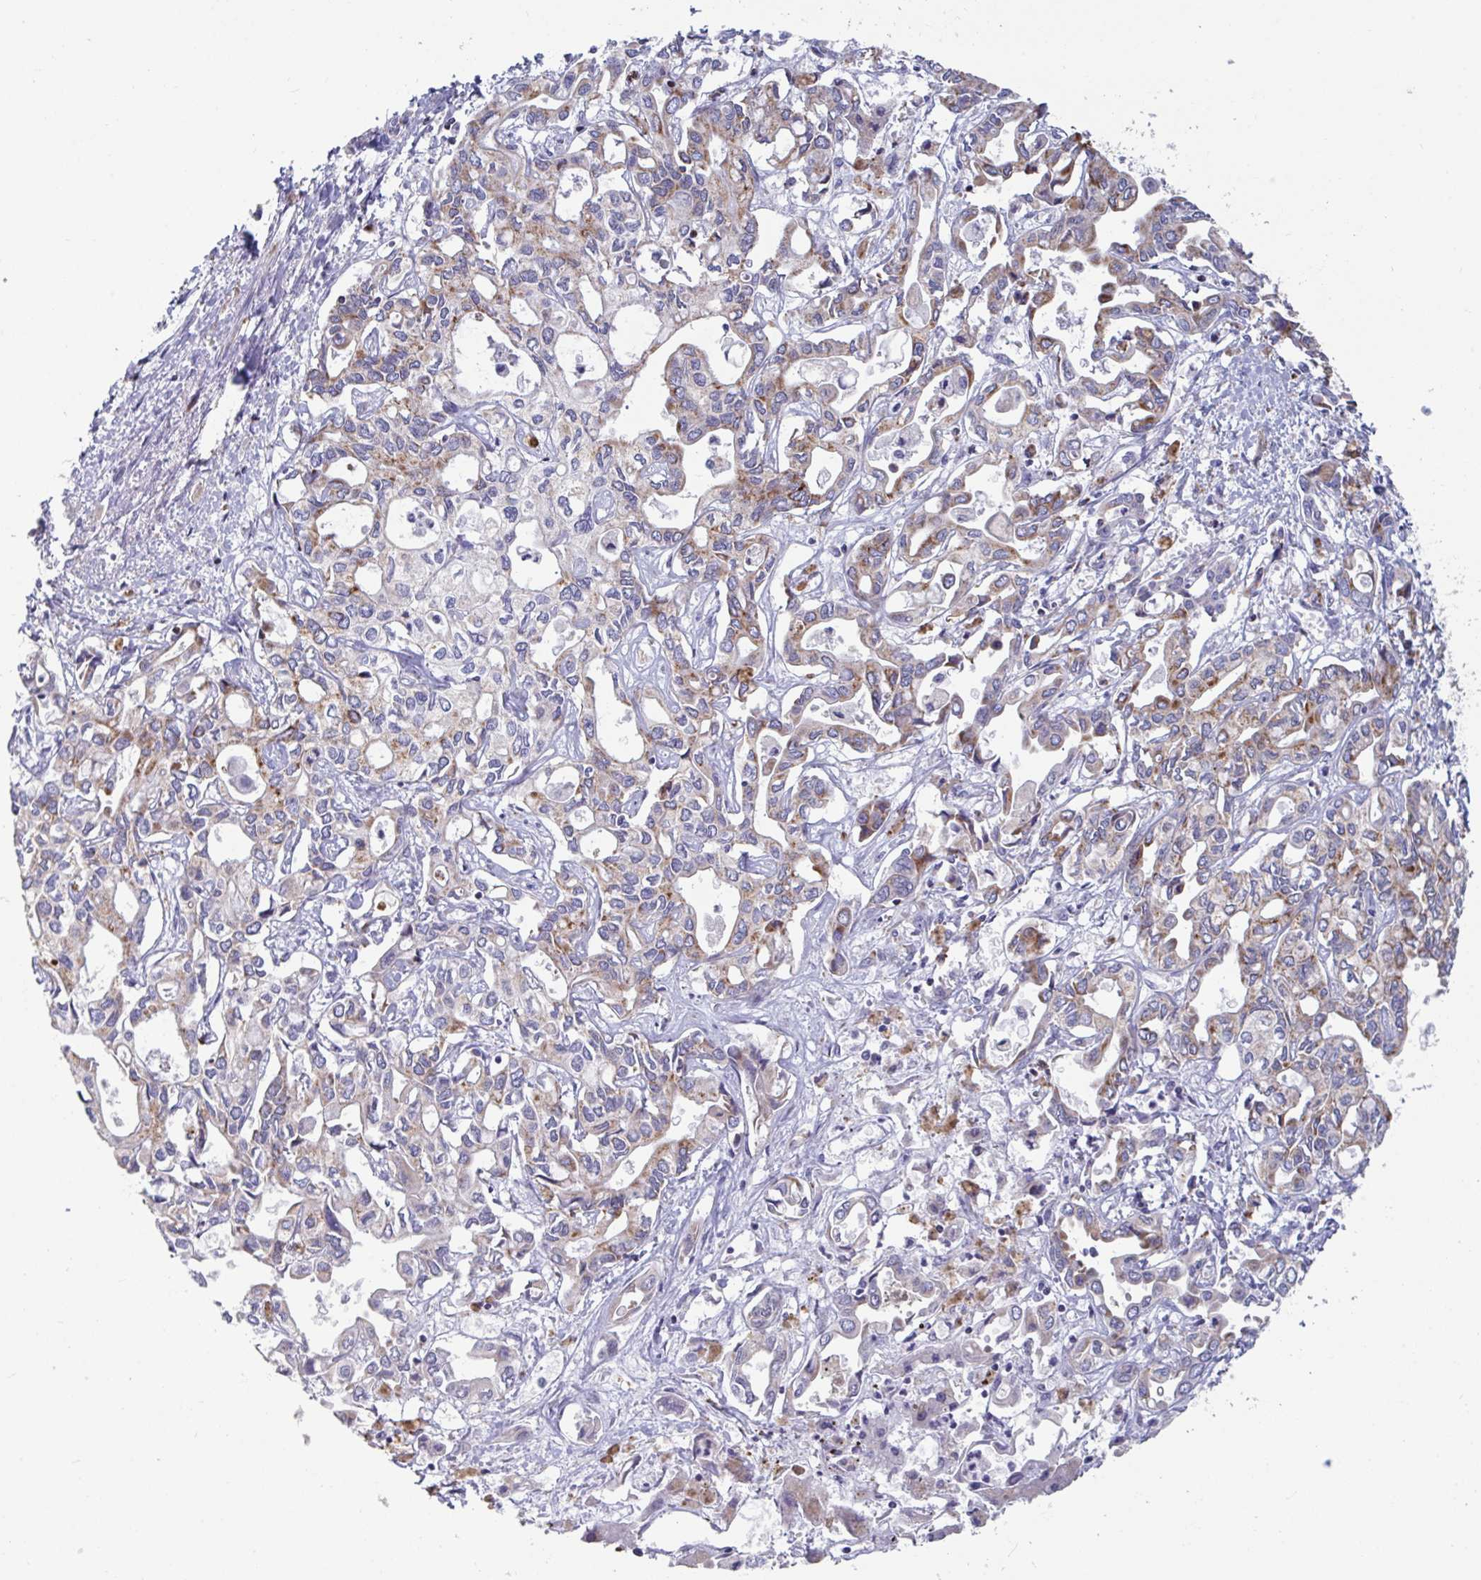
{"staining": {"intensity": "moderate", "quantity": ">75%", "location": "cytoplasmic/membranous"}, "tissue": "liver cancer", "cell_type": "Tumor cells", "image_type": "cancer", "snomed": [{"axis": "morphology", "description": "Cholangiocarcinoma"}, {"axis": "topography", "description": "Liver"}], "caption": "Protein staining exhibits moderate cytoplasmic/membranous positivity in approximately >75% of tumor cells in liver cancer (cholangiocarcinoma).", "gene": "BCAT2", "patient": {"sex": "female", "age": 64}}